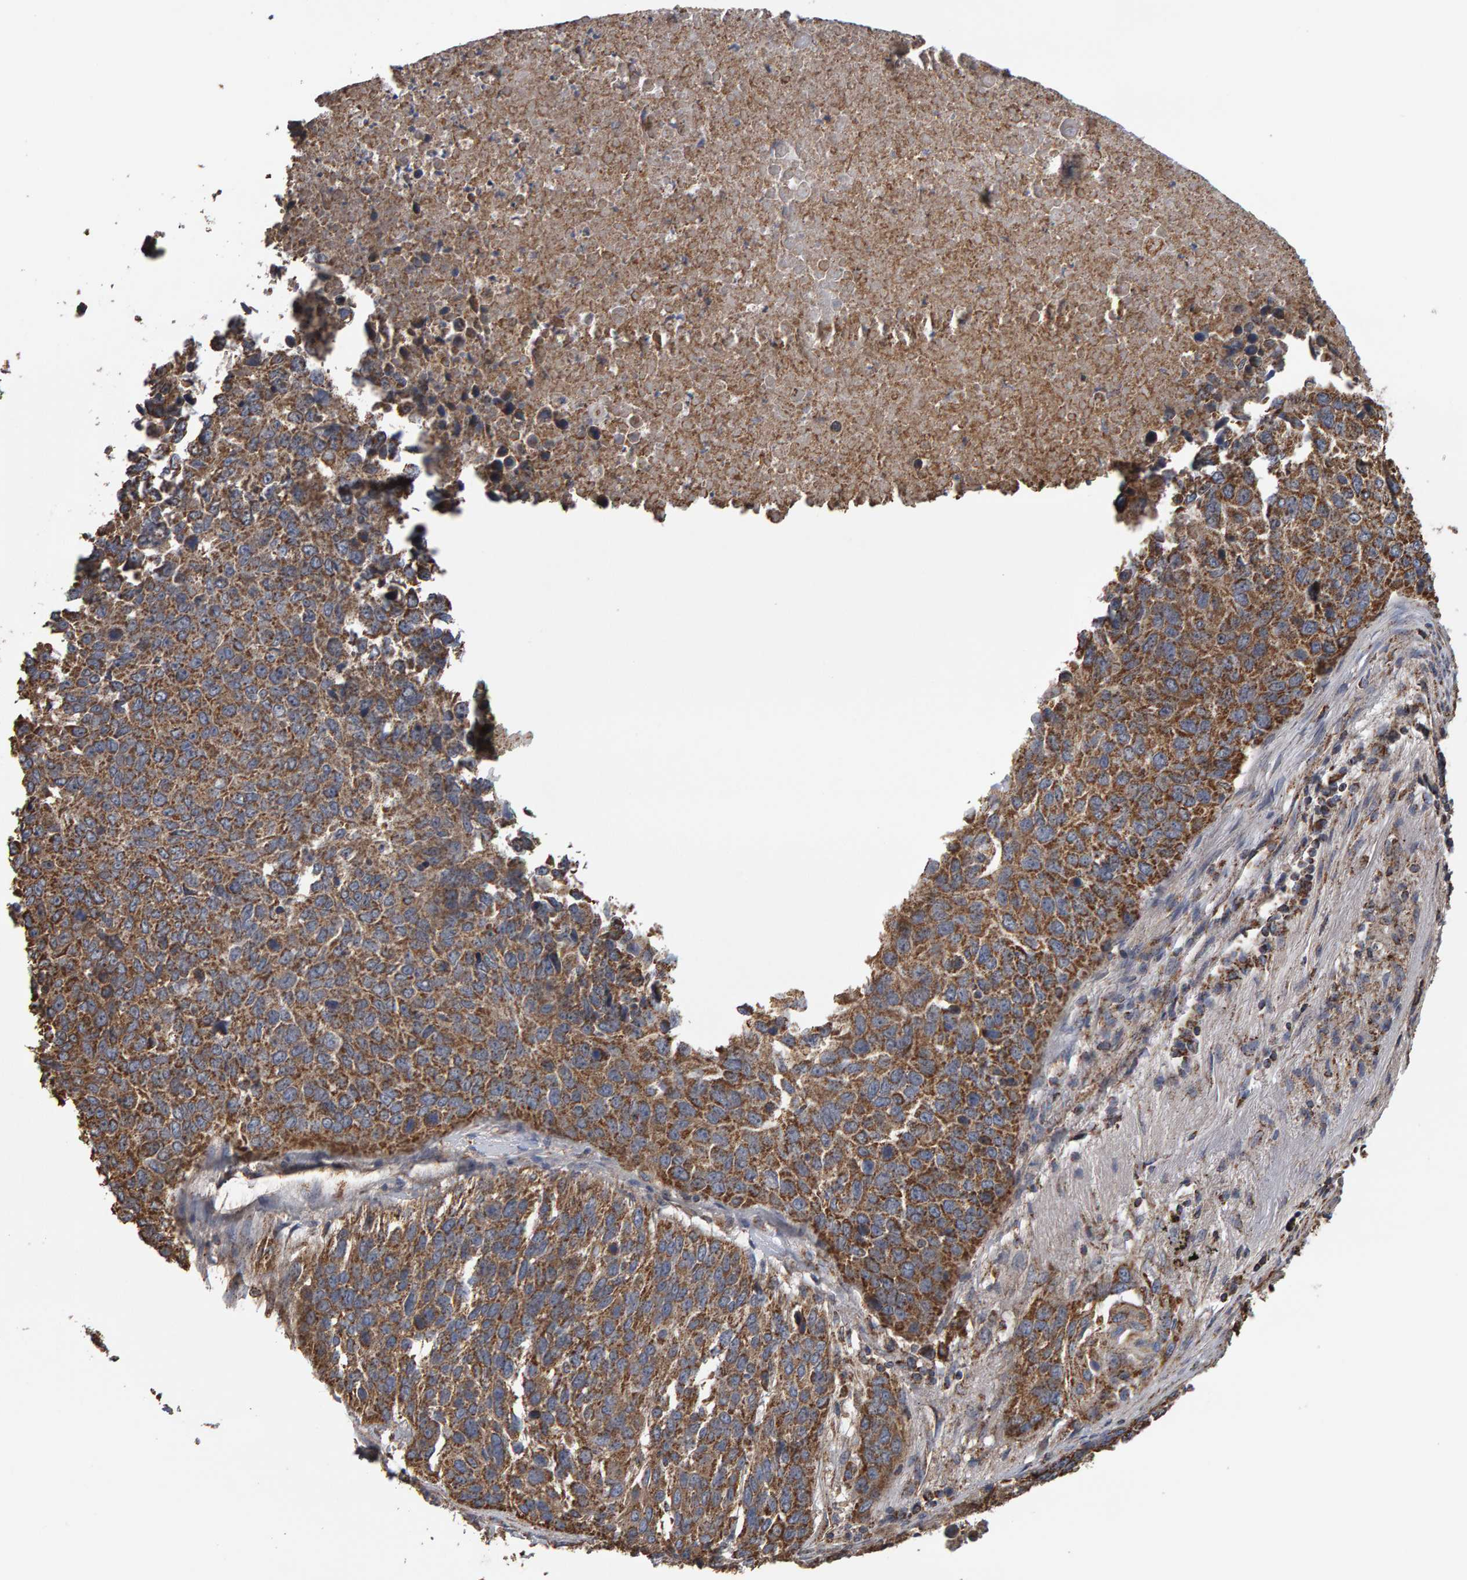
{"staining": {"intensity": "moderate", "quantity": ">75%", "location": "cytoplasmic/membranous"}, "tissue": "lung cancer", "cell_type": "Tumor cells", "image_type": "cancer", "snomed": [{"axis": "morphology", "description": "Squamous cell carcinoma, NOS"}, {"axis": "topography", "description": "Lung"}], "caption": "The micrograph displays immunohistochemical staining of lung cancer (squamous cell carcinoma). There is moderate cytoplasmic/membranous expression is identified in approximately >75% of tumor cells. Using DAB (brown) and hematoxylin (blue) stains, captured at high magnification using brightfield microscopy.", "gene": "TOM1L1", "patient": {"sex": "male", "age": 66}}